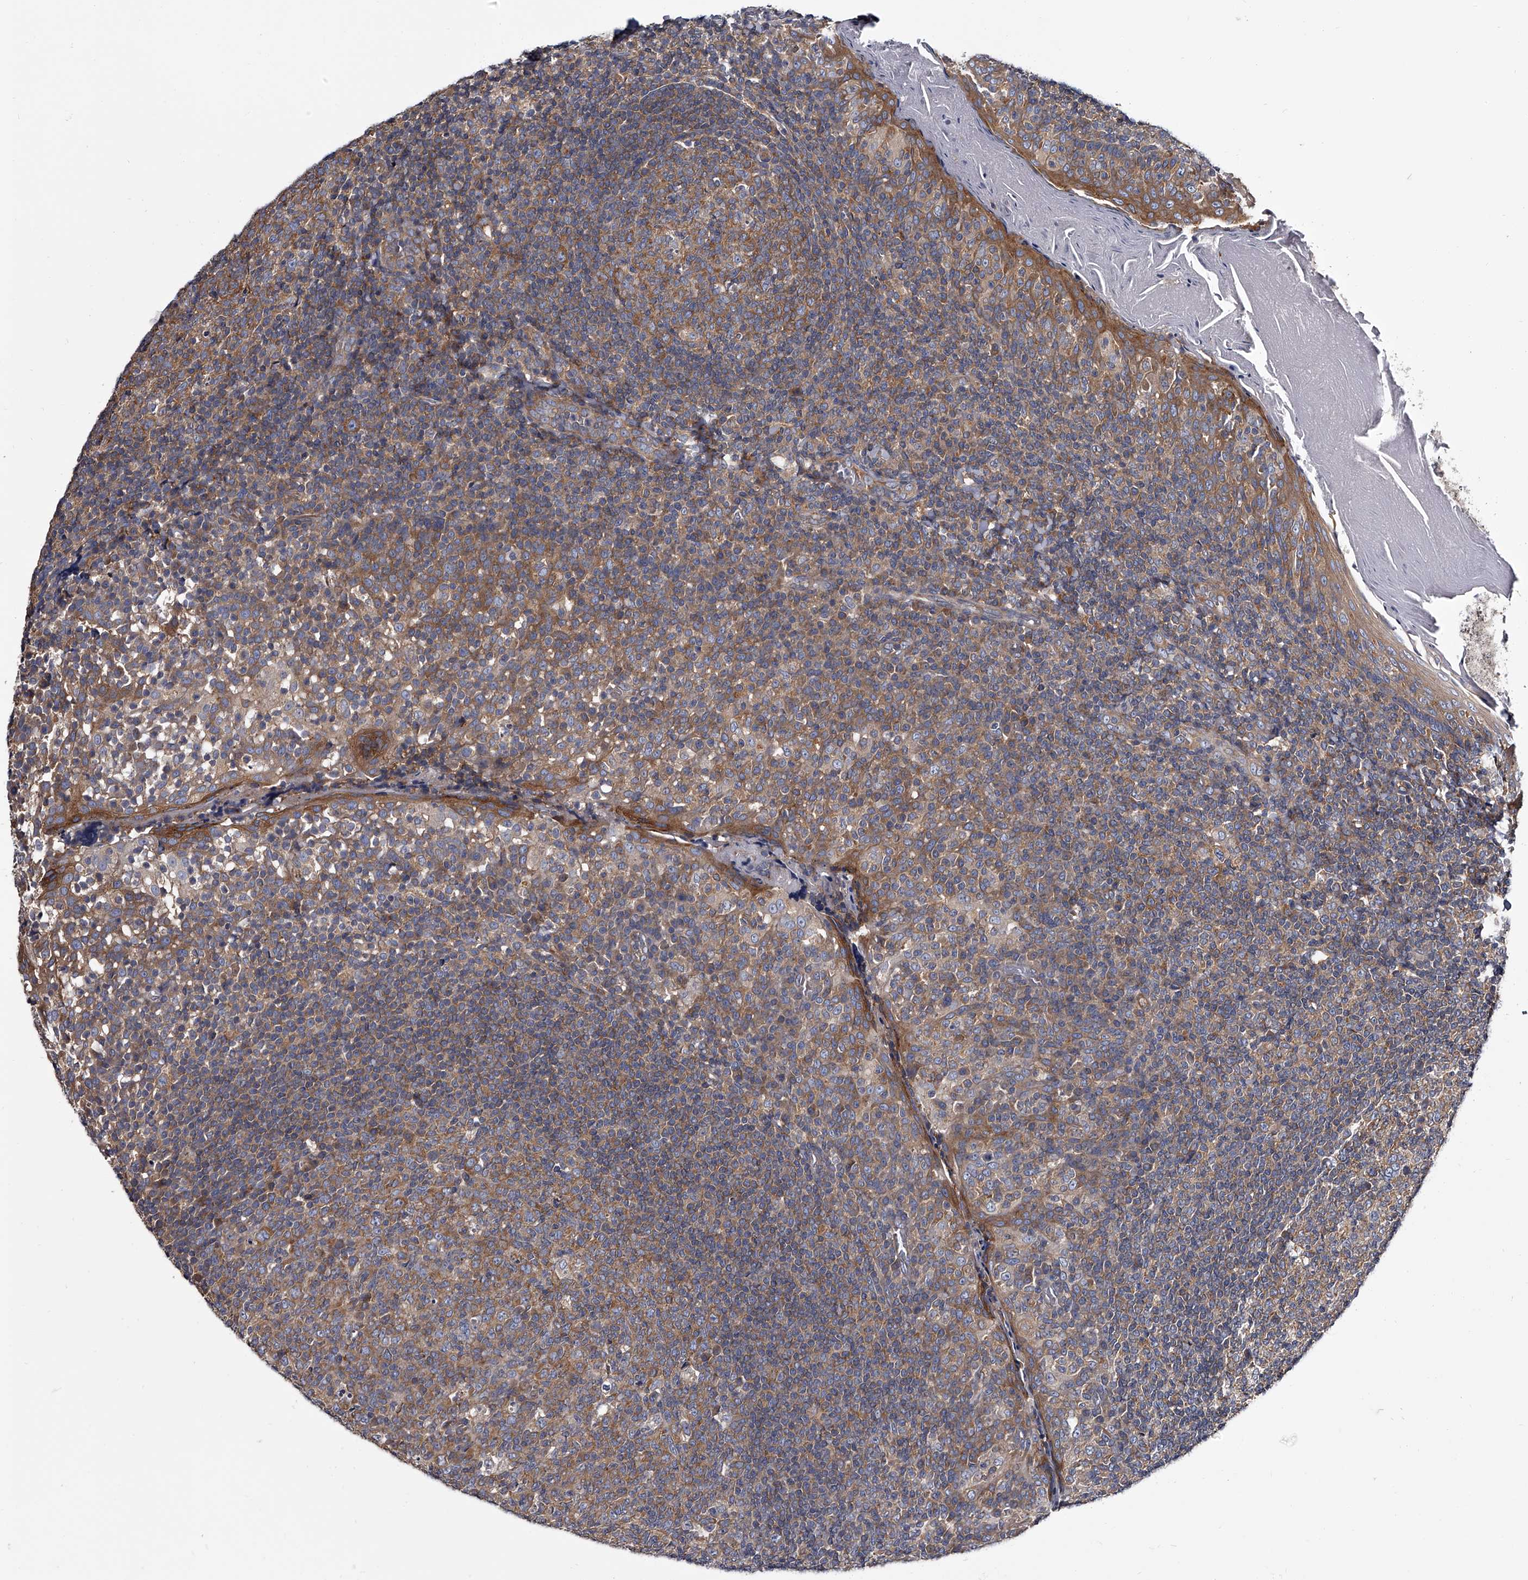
{"staining": {"intensity": "moderate", "quantity": "25%-75%", "location": "cytoplasmic/membranous"}, "tissue": "tonsil", "cell_type": "Germinal center cells", "image_type": "normal", "snomed": [{"axis": "morphology", "description": "Normal tissue, NOS"}, {"axis": "topography", "description": "Tonsil"}], "caption": "This is a micrograph of immunohistochemistry staining of normal tonsil, which shows moderate positivity in the cytoplasmic/membranous of germinal center cells.", "gene": "GAPVD1", "patient": {"sex": "female", "age": 19}}